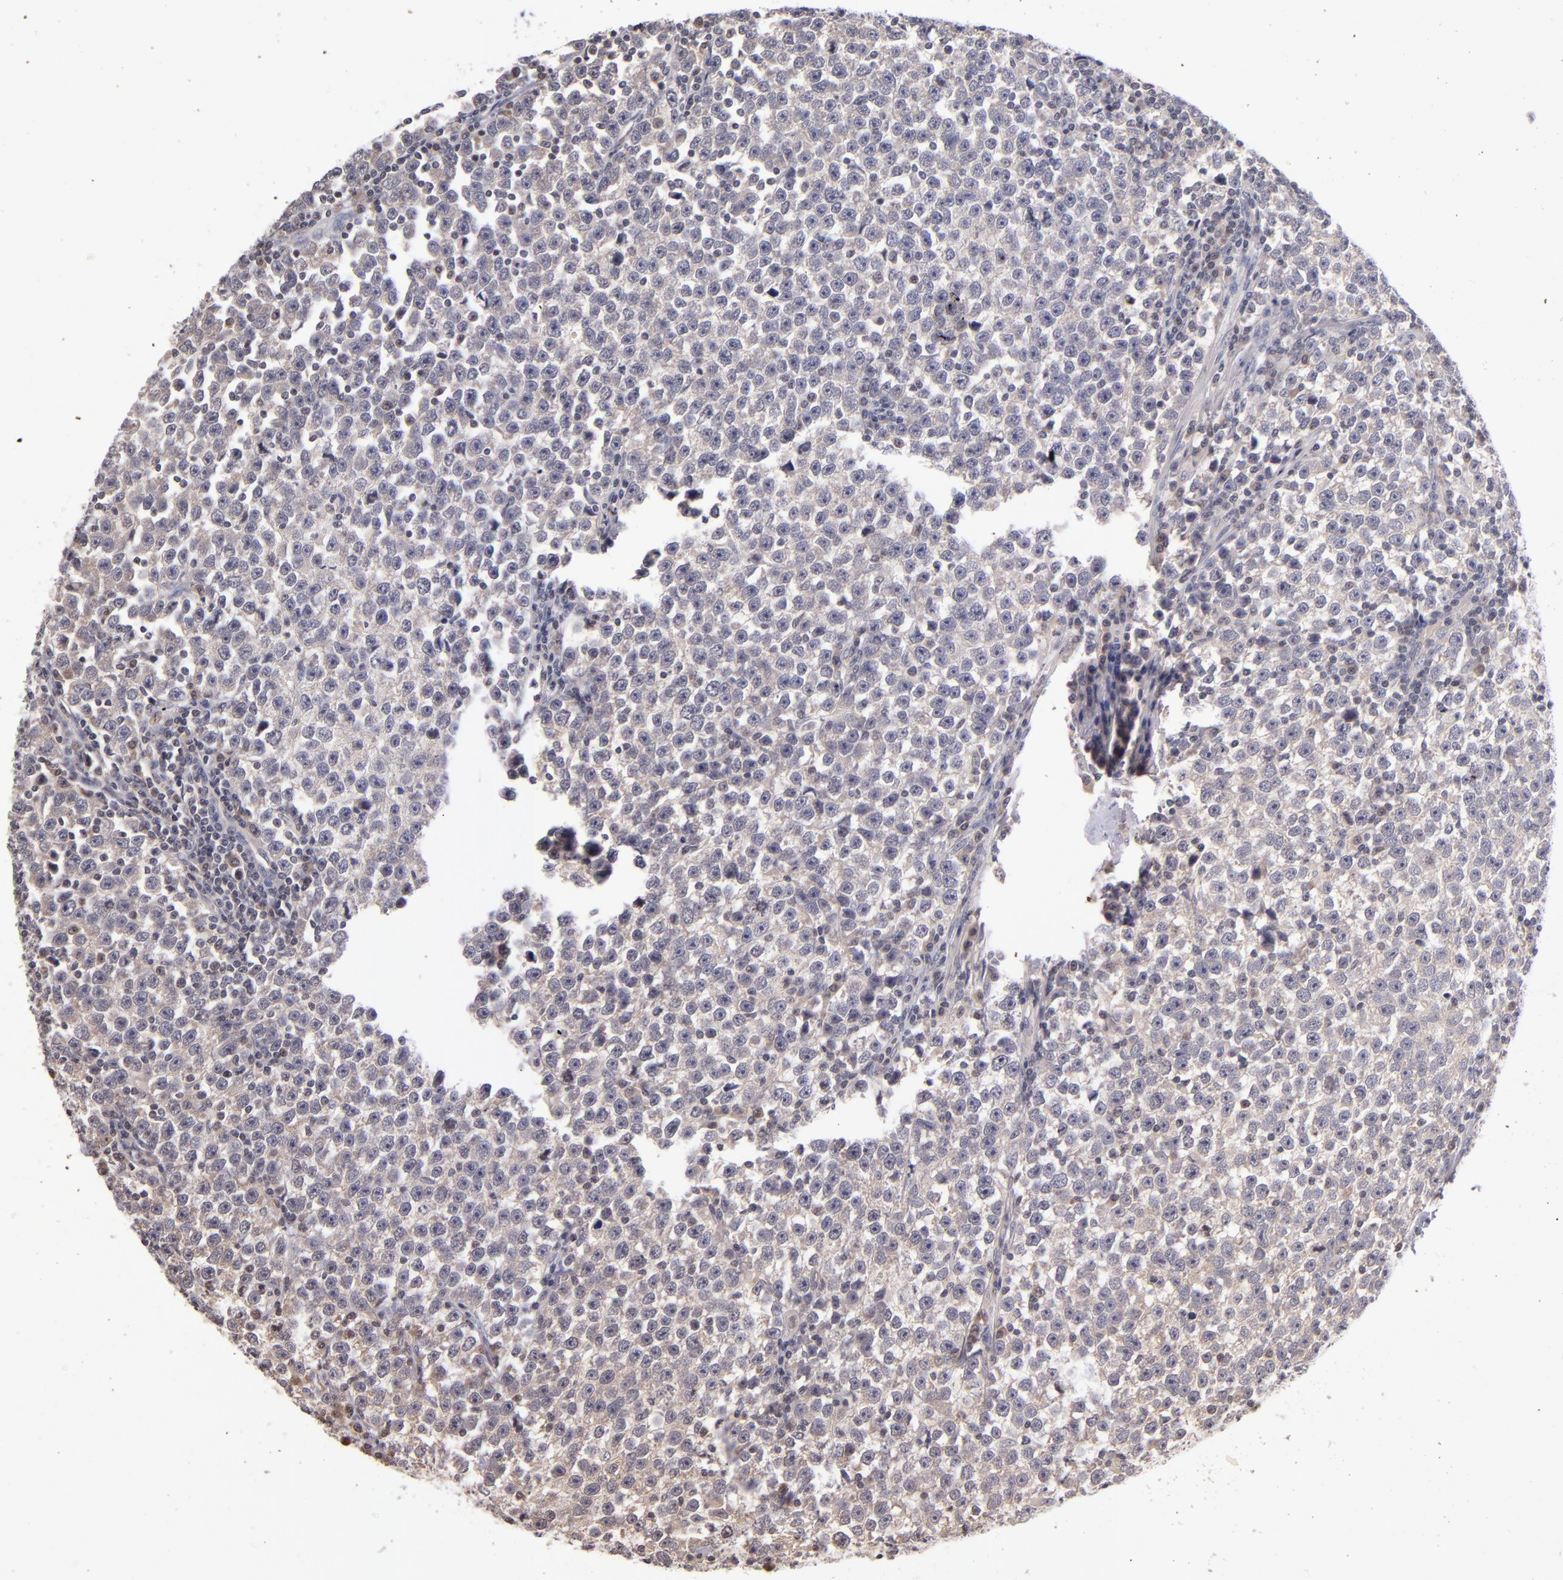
{"staining": {"intensity": "weak", "quantity": "<25%", "location": "cytoplasmic/membranous"}, "tissue": "testis cancer", "cell_type": "Tumor cells", "image_type": "cancer", "snomed": [{"axis": "morphology", "description": "Seminoma, NOS"}, {"axis": "topography", "description": "Testis"}], "caption": "An image of human seminoma (testis) is negative for staining in tumor cells.", "gene": "TSC2", "patient": {"sex": "male", "age": 43}}